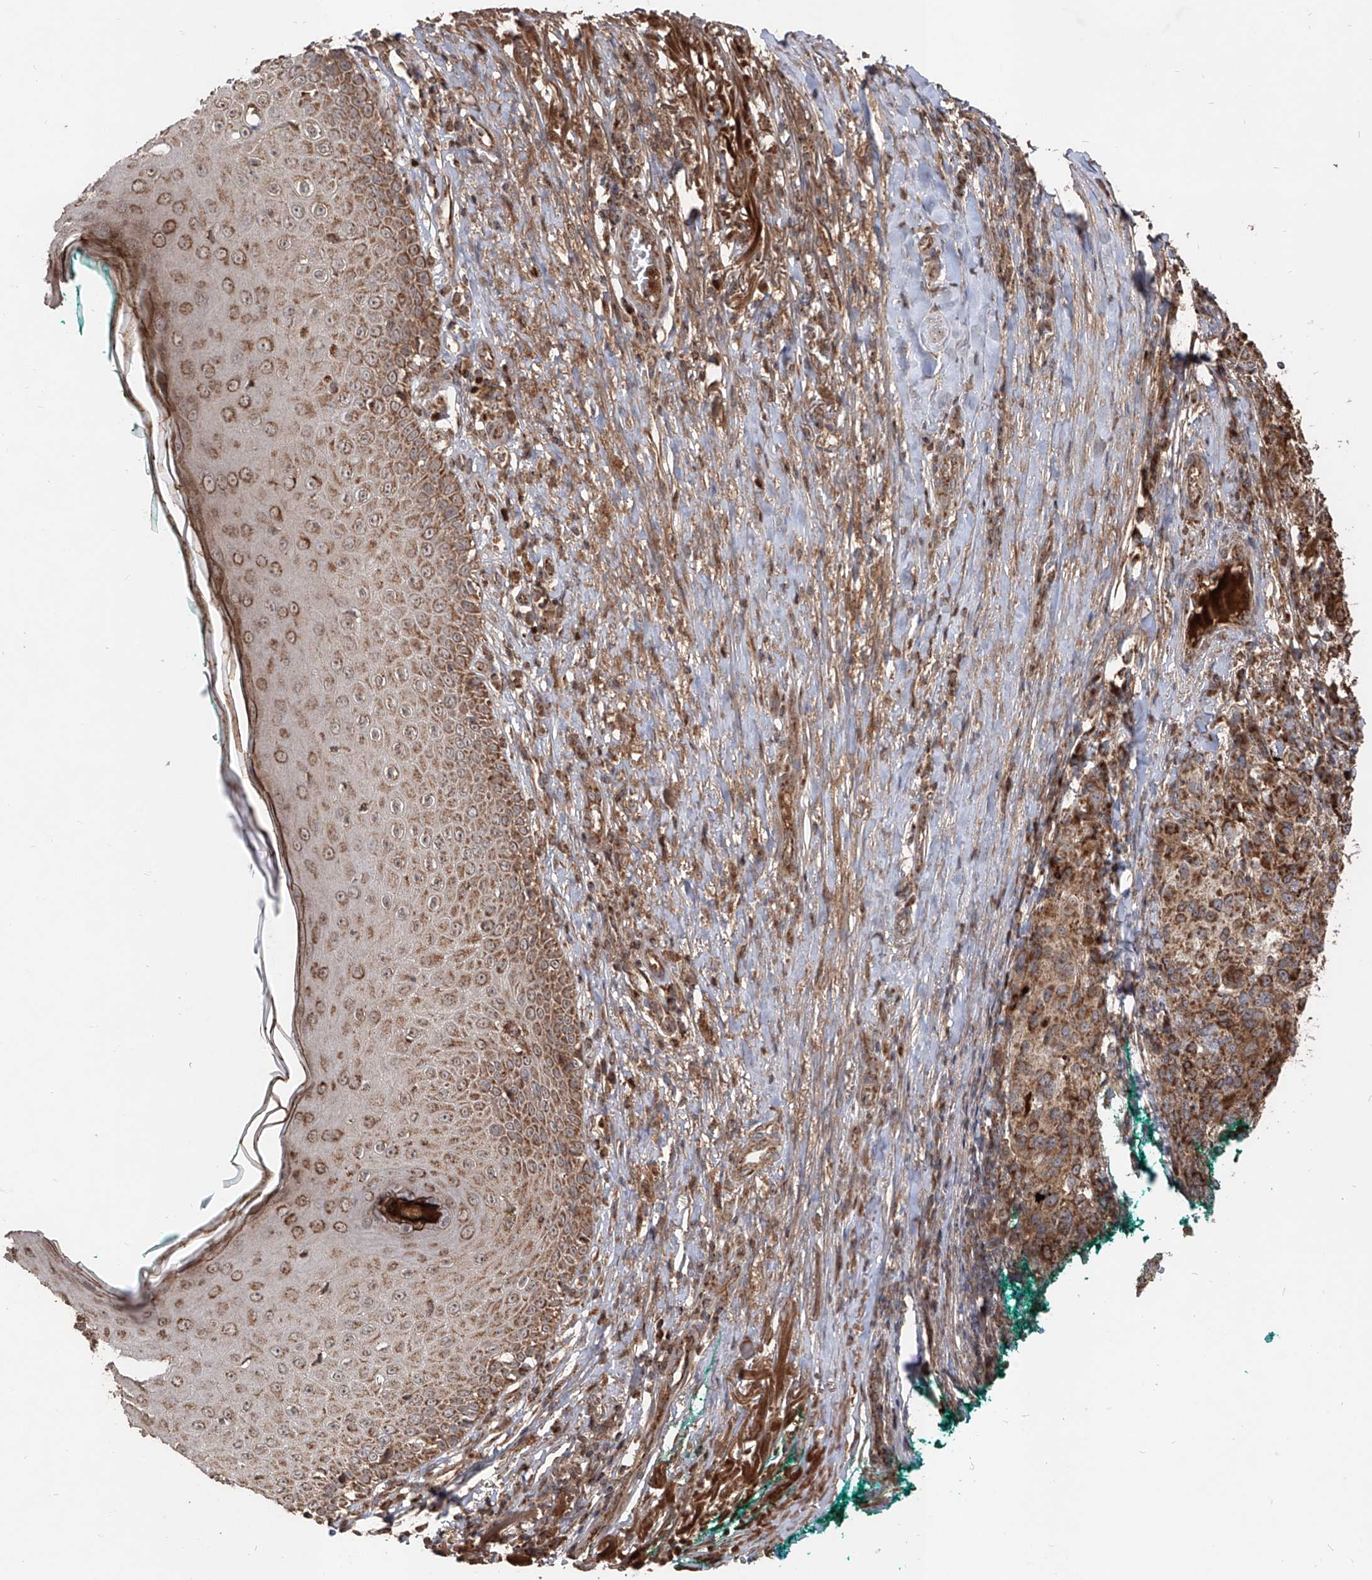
{"staining": {"intensity": "moderate", "quantity": ">75%", "location": "cytoplasmic/membranous"}, "tissue": "melanoma", "cell_type": "Tumor cells", "image_type": "cancer", "snomed": [{"axis": "morphology", "description": "Necrosis, NOS"}, {"axis": "morphology", "description": "Malignant melanoma, NOS"}, {"axis": "topography", "description": "Skin"}], "caption": "Malignant melanoma stained with immunohistochemistry demonstrates moderate cytoplasmic/membranous staining in approximately >75% of tumor cells.", "gene": "AIM2", "patient": {"sex": "female", "age": 87}}